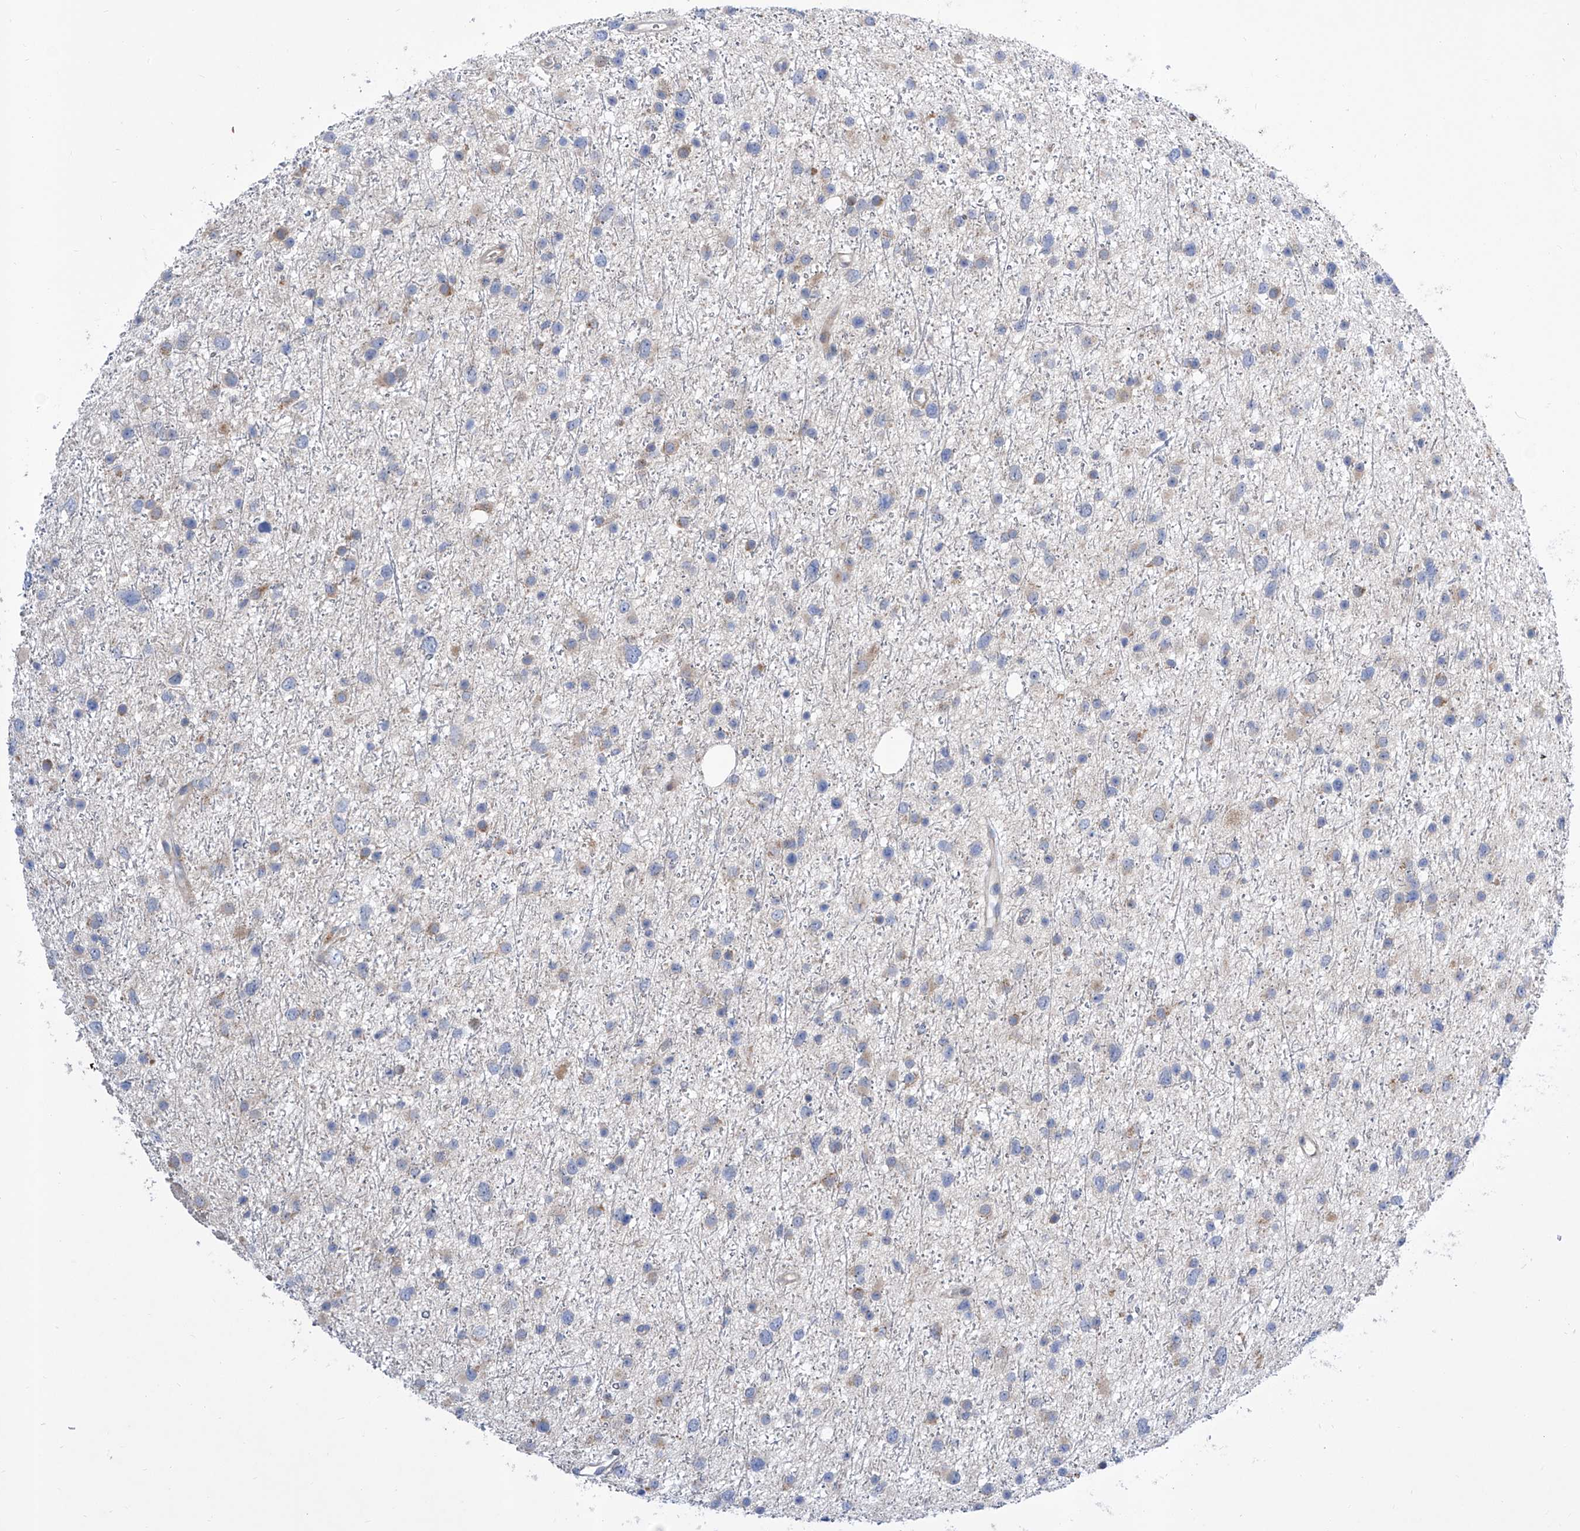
{"staining": {"intensity": "negative", "quantity": "none", "location": "none"}, "tissue": "glioma", "cell_type": "Tumor cells", "image_type": "cancer", "snomed": [{"axis": "morphology", "description": "Glioma, malignant, Low grade"}, {"axis": "topography", "description": "Cerebral cortex"}], "caption": "The photomicrograph exhibits no significant staining in tumor cells of malignant glioma (low-grade). Brightfield microscopy of immunohistochemistry stained with DAB (3,3'-diaminobenzidine) (brown) and hematoxylin (blue), captured at high magnification.", "gene": "SRBD1", "patient": {"sex": "female", "age": 39}}